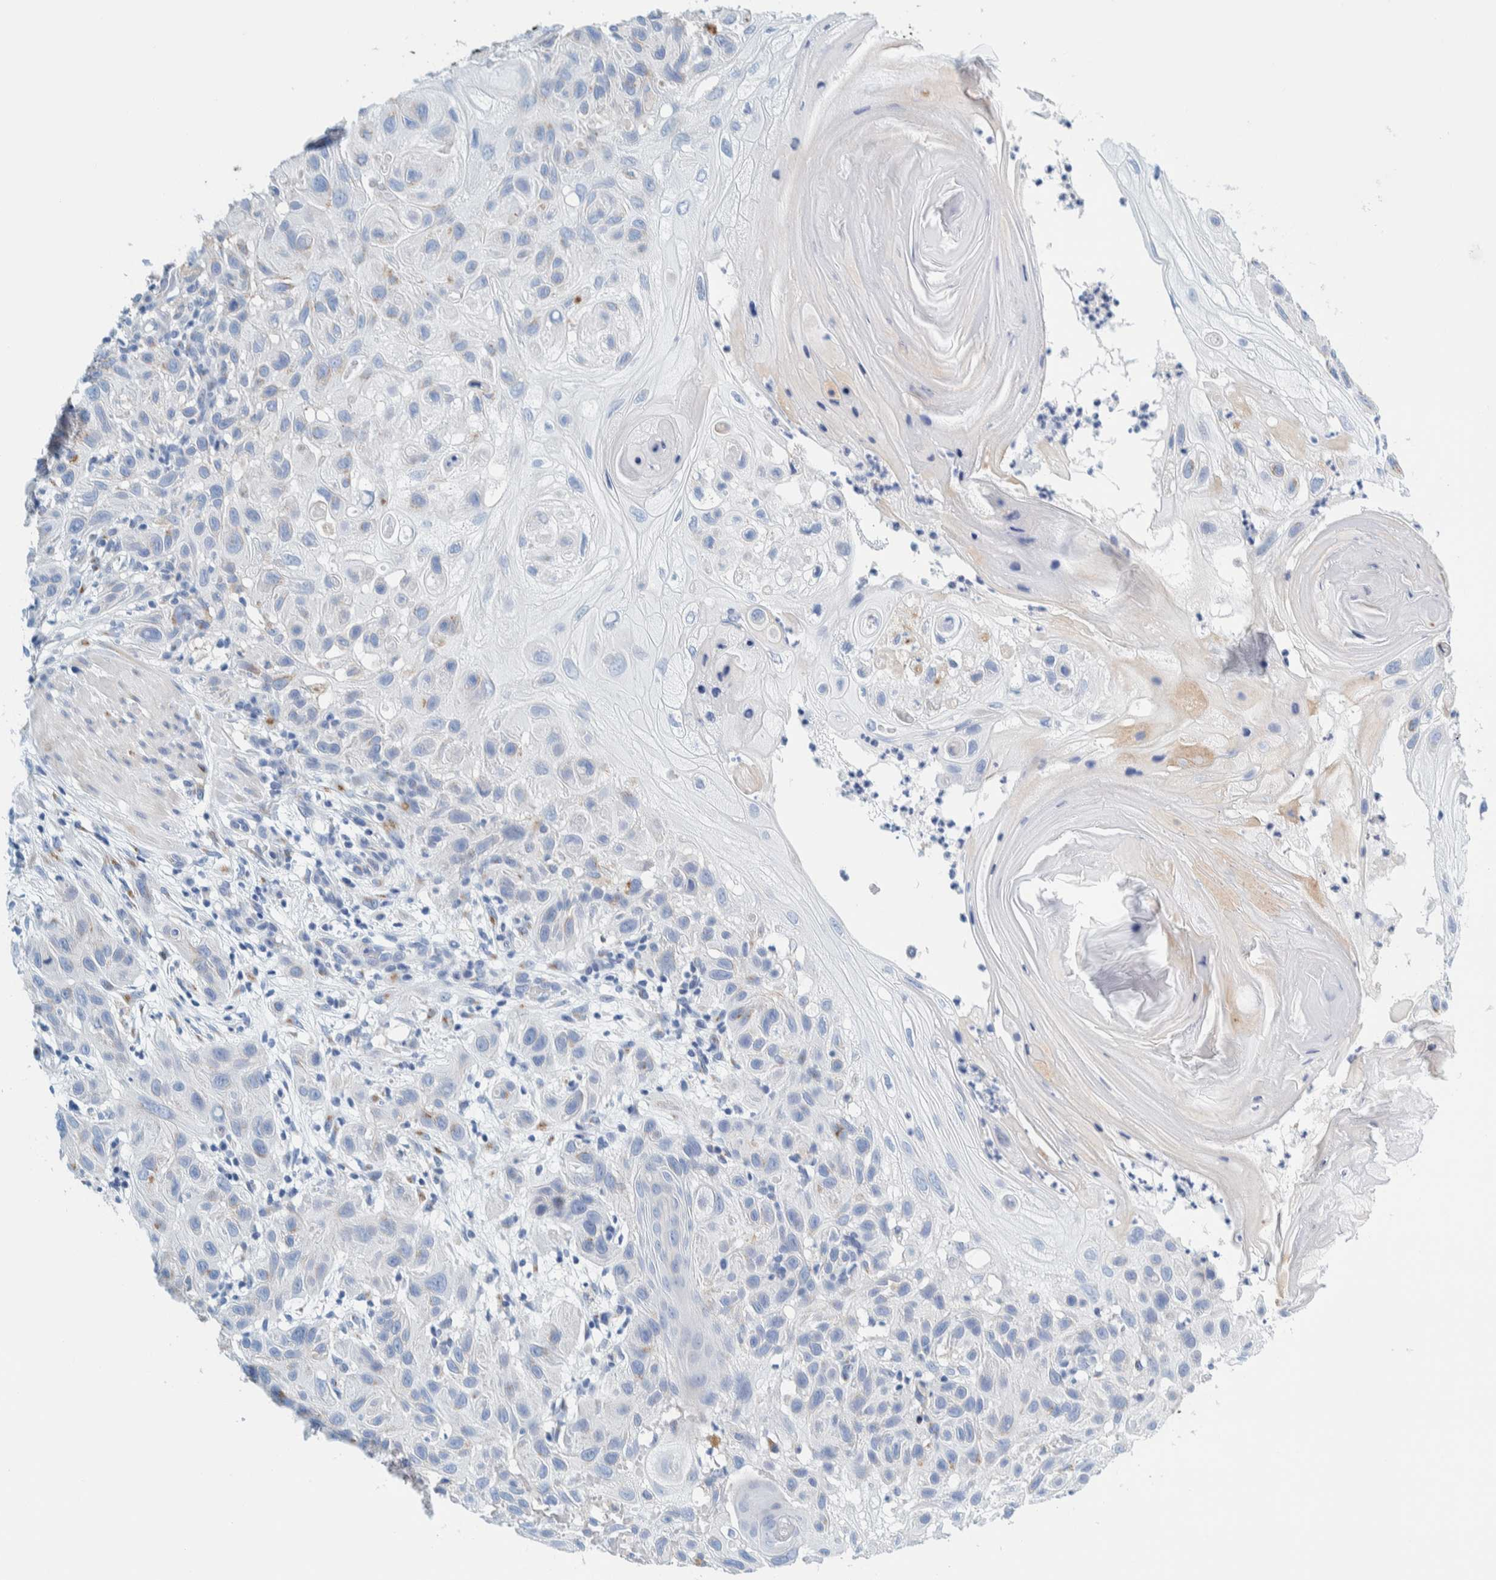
{"staining": {"intensity": "negative", "quantity": "none", "location": "none"}, "tissue": "skin cancer", "cell_type": "Tumor cells", "image_type": "cancer", "snomed": [{"axis": "morphology", "description": "Squamous cell carcinoma, NOS"}, {"axis": "topography", "description": "Skin"}], "caption": "An immunohistochemistry image of skin cancer (squamous cell carcinoma) is shown. There is no staining in tumor cells of skin cancer (squamous cell carcinoma). The staining is performed using DAB (3,3'-diaminobenzidine) brown chromogen with nuclei counter-stained in using hematoxylin.", "gene": "MOG", "patient": {"sex": "female", "age": 96}}